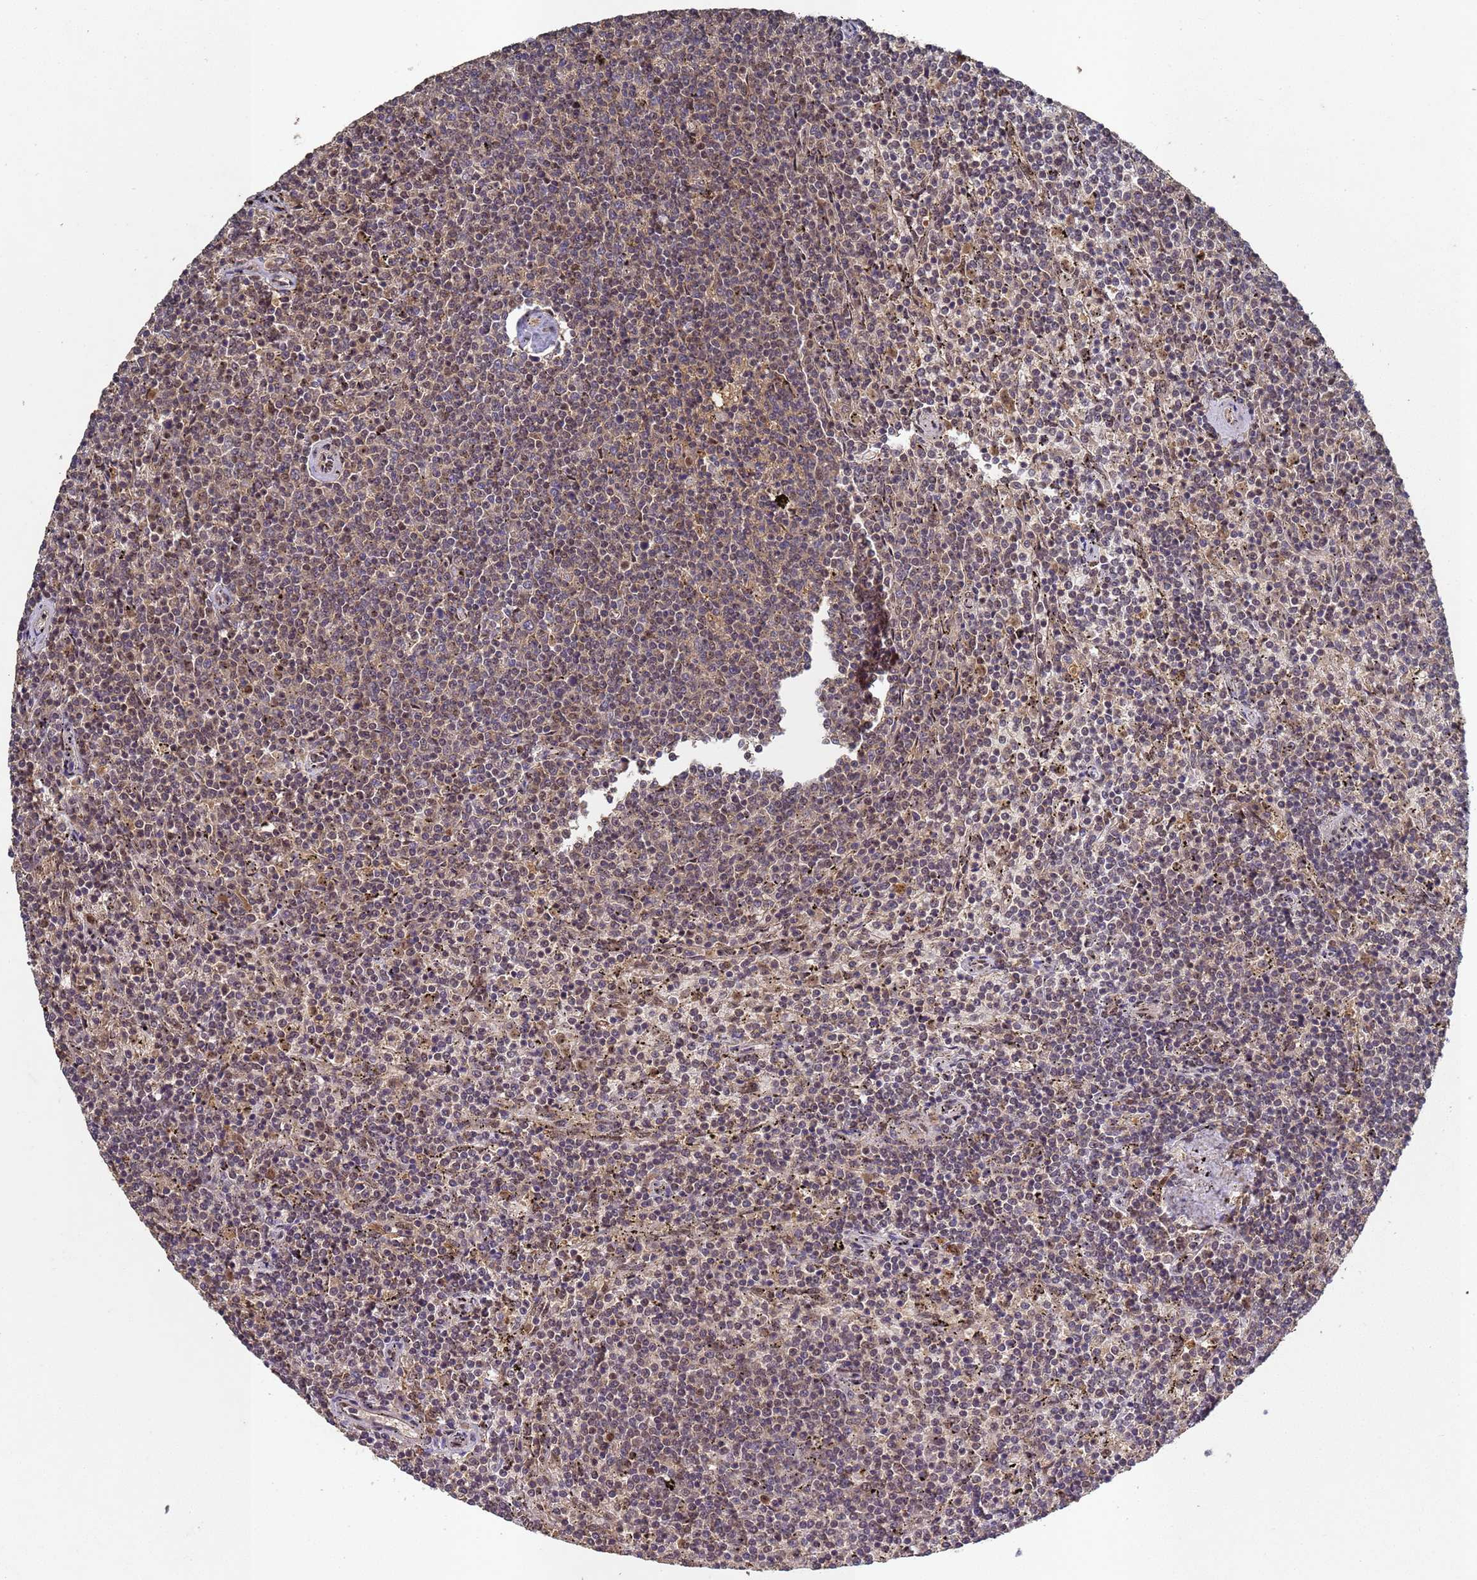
{"staining": {"intensity": "negative", "quantity": "none", "location": "none"}, "tissue": "lymphoma", "cell_type": "Tumor cells", "image_type": "cancer", "snomed": [{"axis": "morphology", "description": "Malignant lymphoma, non-Hodgkin's type, Low grade"}, {"axis": "topography", "description": "Spleen"}], "caption": "The photomicrograph exhibits no significant positivity in tumor cells of lymphoma. (Stains: DAB (3,3'-diaminobenzidine) immunohistochemistry (IHC) with hematoxylin counter stain, Microscopy: brightfield microscopy at high magnification).", "gene": "SECISBP2", "patient": {"sex": "female", "age": 50}}